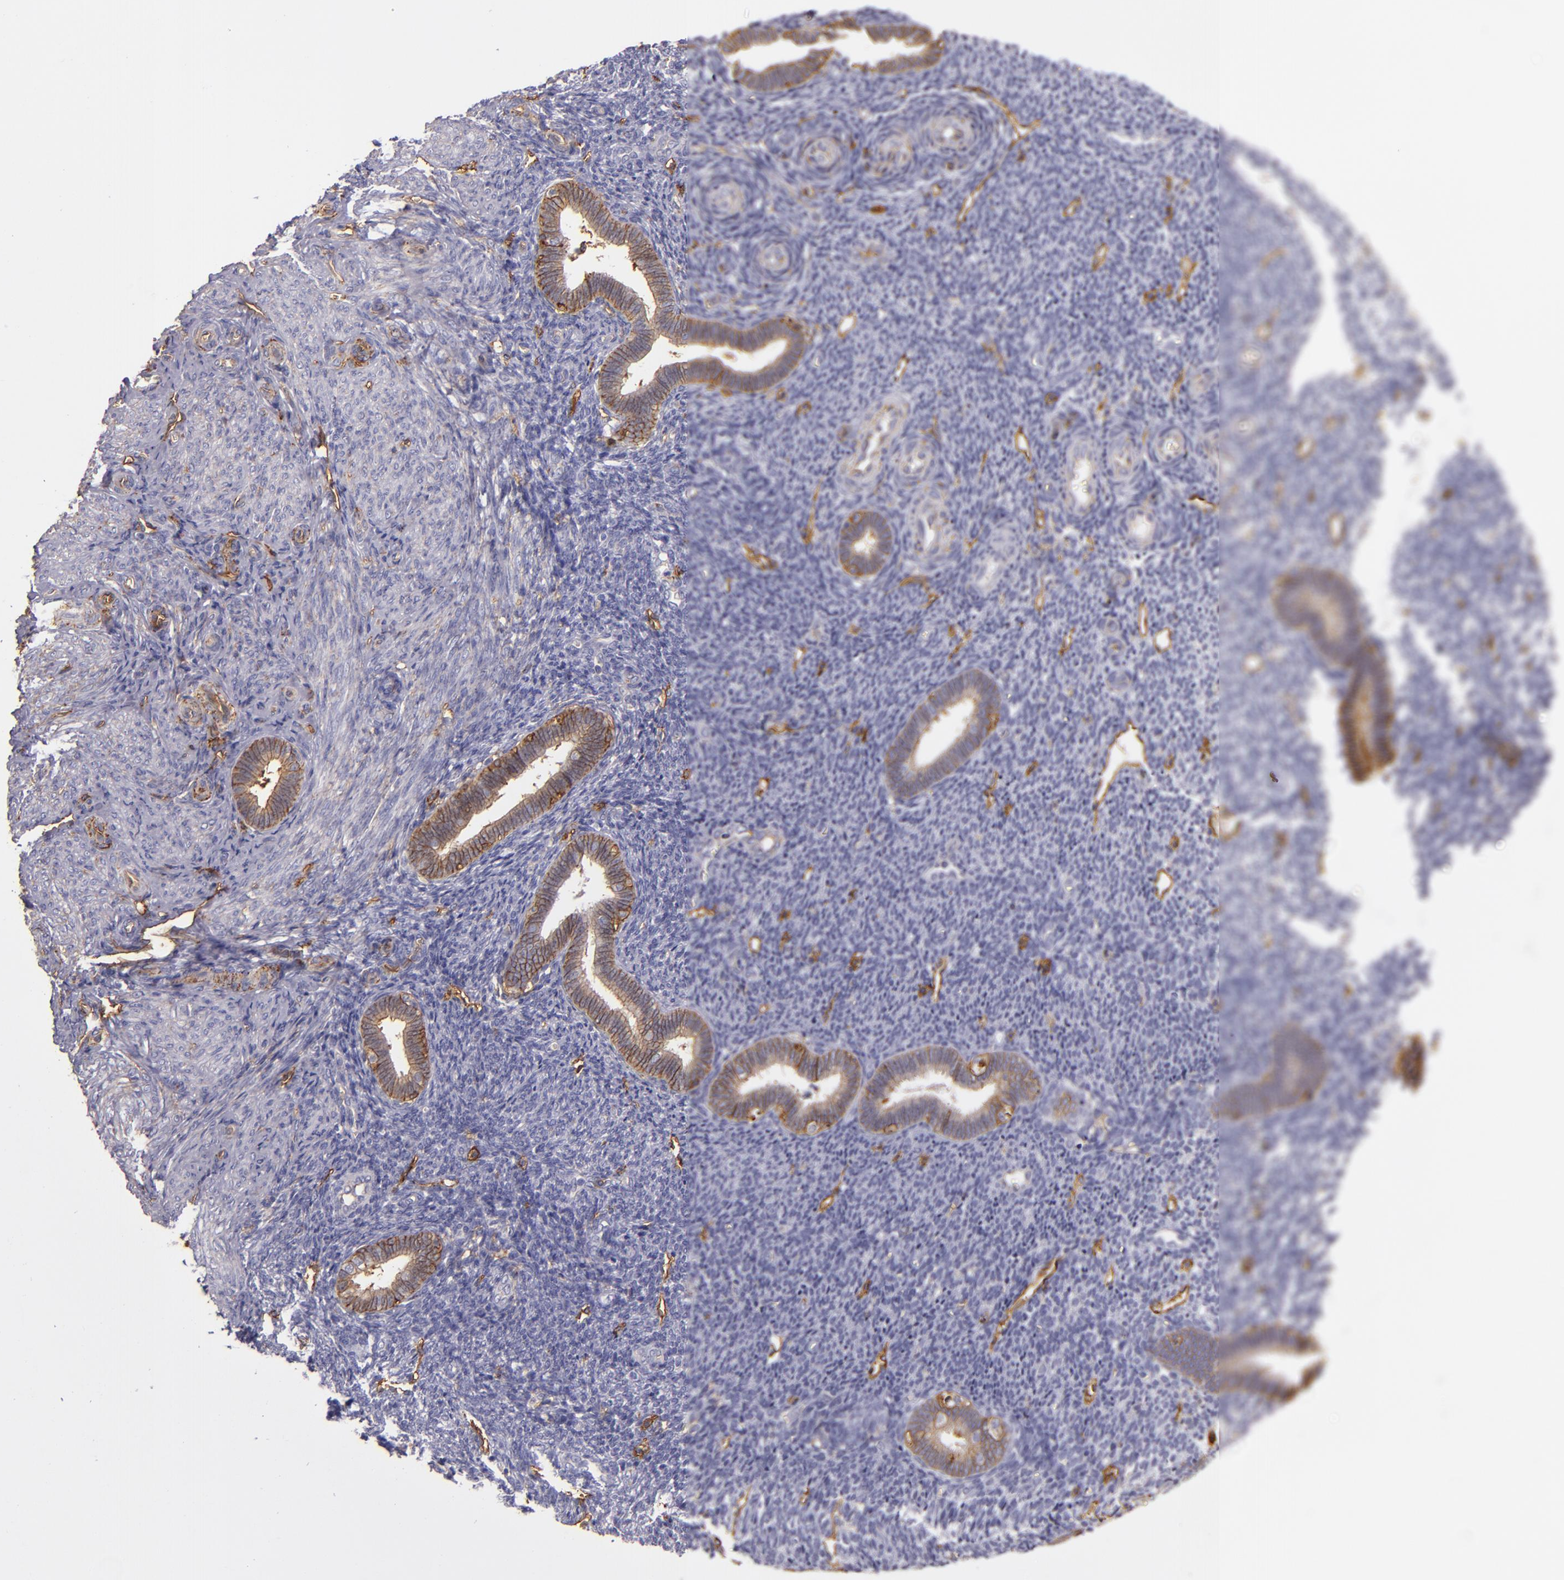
{"staining": {"intensity": "negative", "quantity": "none", "location": "none"}, "tissue": "endometrium", "cell_type": "Cells in endometrial stroma", "image_type": "normal", "snomed": [{"axis": "morphology", "description": "Normal tissue, NOS"}, {"axis": "topography", "description": "Endometrium"}], "caption": "Immunohistochemical staining of benign human endometrium demonstrates no significant positivity in cells in endometrial stroma.", "gene": "CD9", "patient": {"sex": "female", "age": 27}}